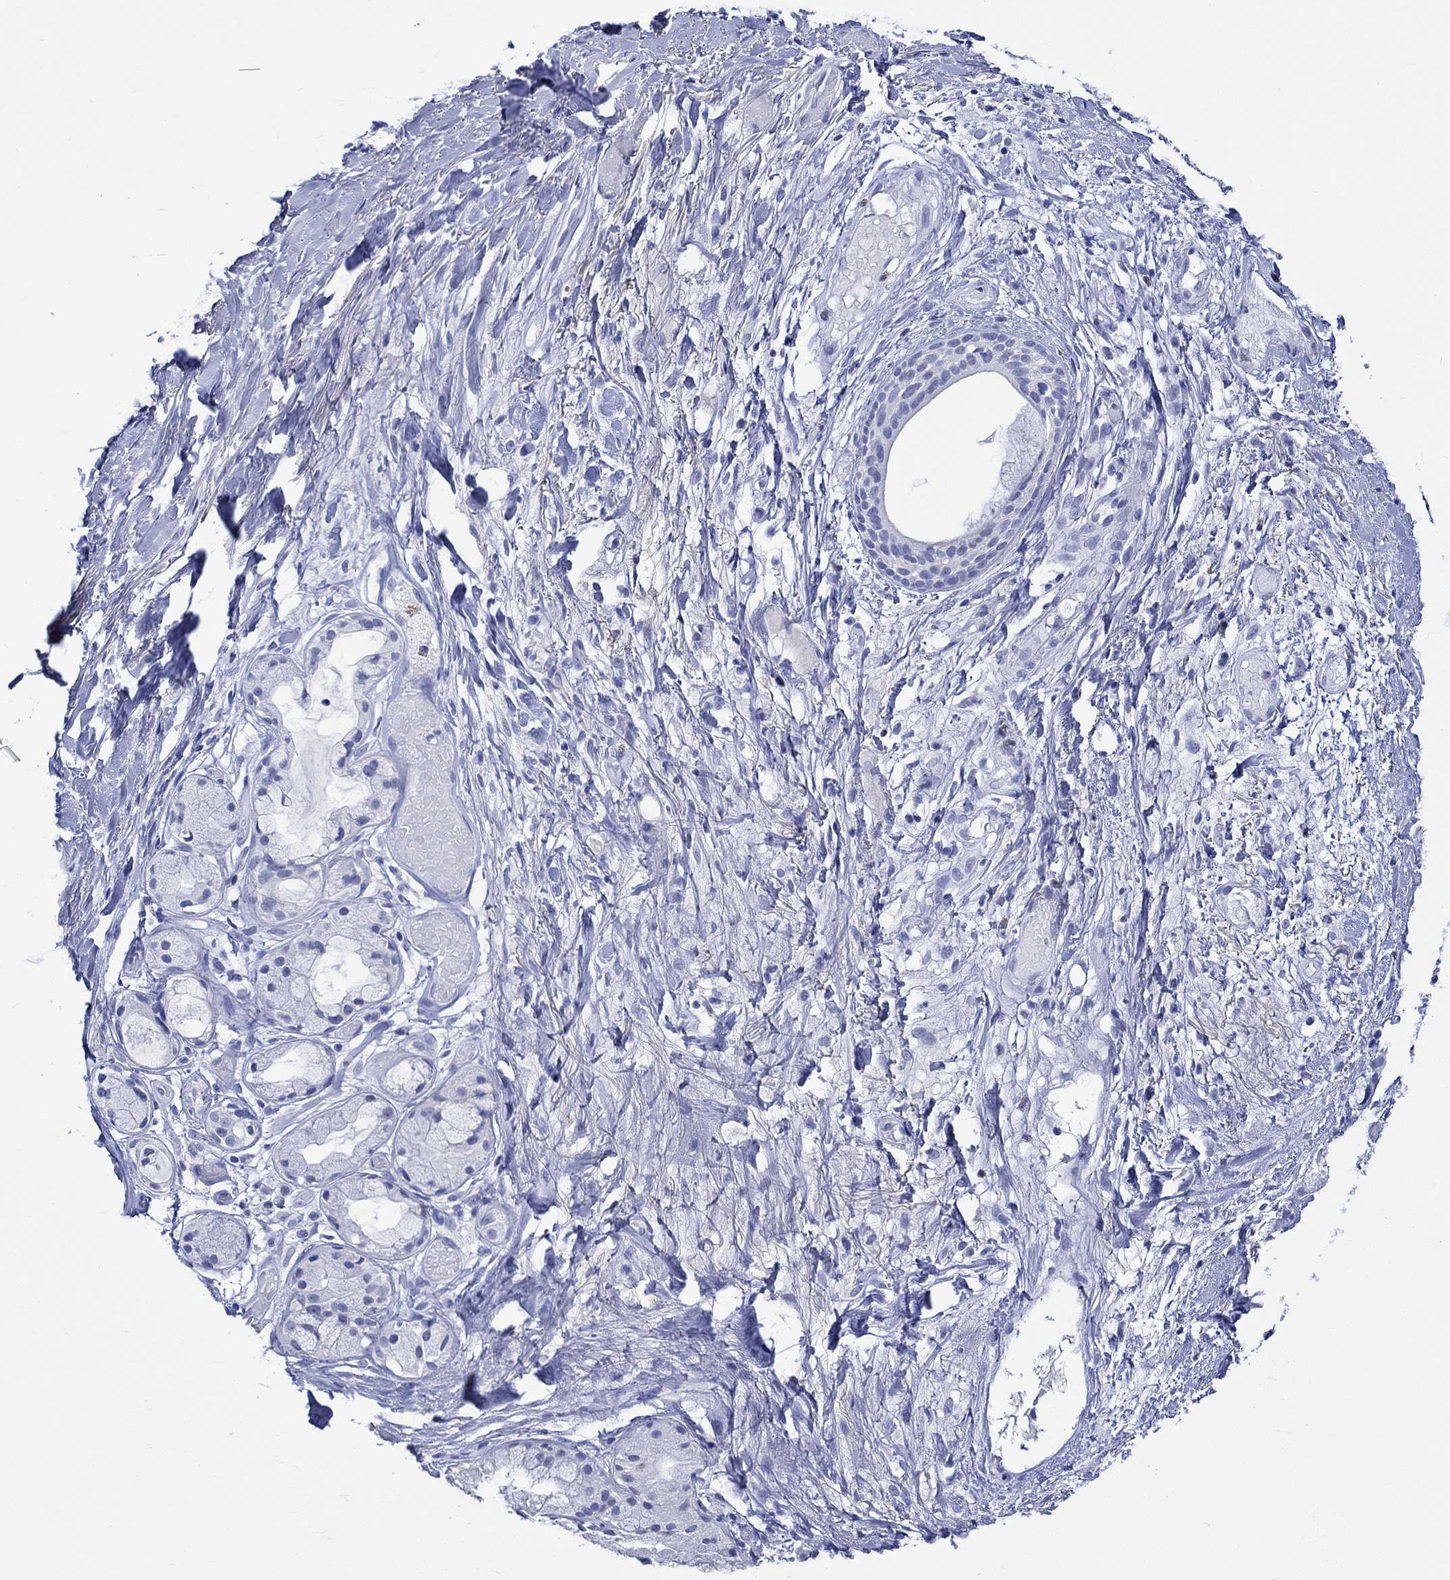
{"staining": {"intensity": "negative", "quantity": "none", "location": "none"}, "tissue": "adipose tissue", "cell_type": "Adipocytes", "image_type": "normal", "snomed": [{"axis": "morphology", "description": "Normal tissue, NOS"}, {"axis": "topography", "description": "Cartilage tissue"}], "caption": "Immunohistochemistry (IHC) micrograph of benign adipose tissue stained for a protein (brown), which shows no positivity in adipocytes.", "gene": "KLHL35", "patient": {"sex": "male", "age": 62}}